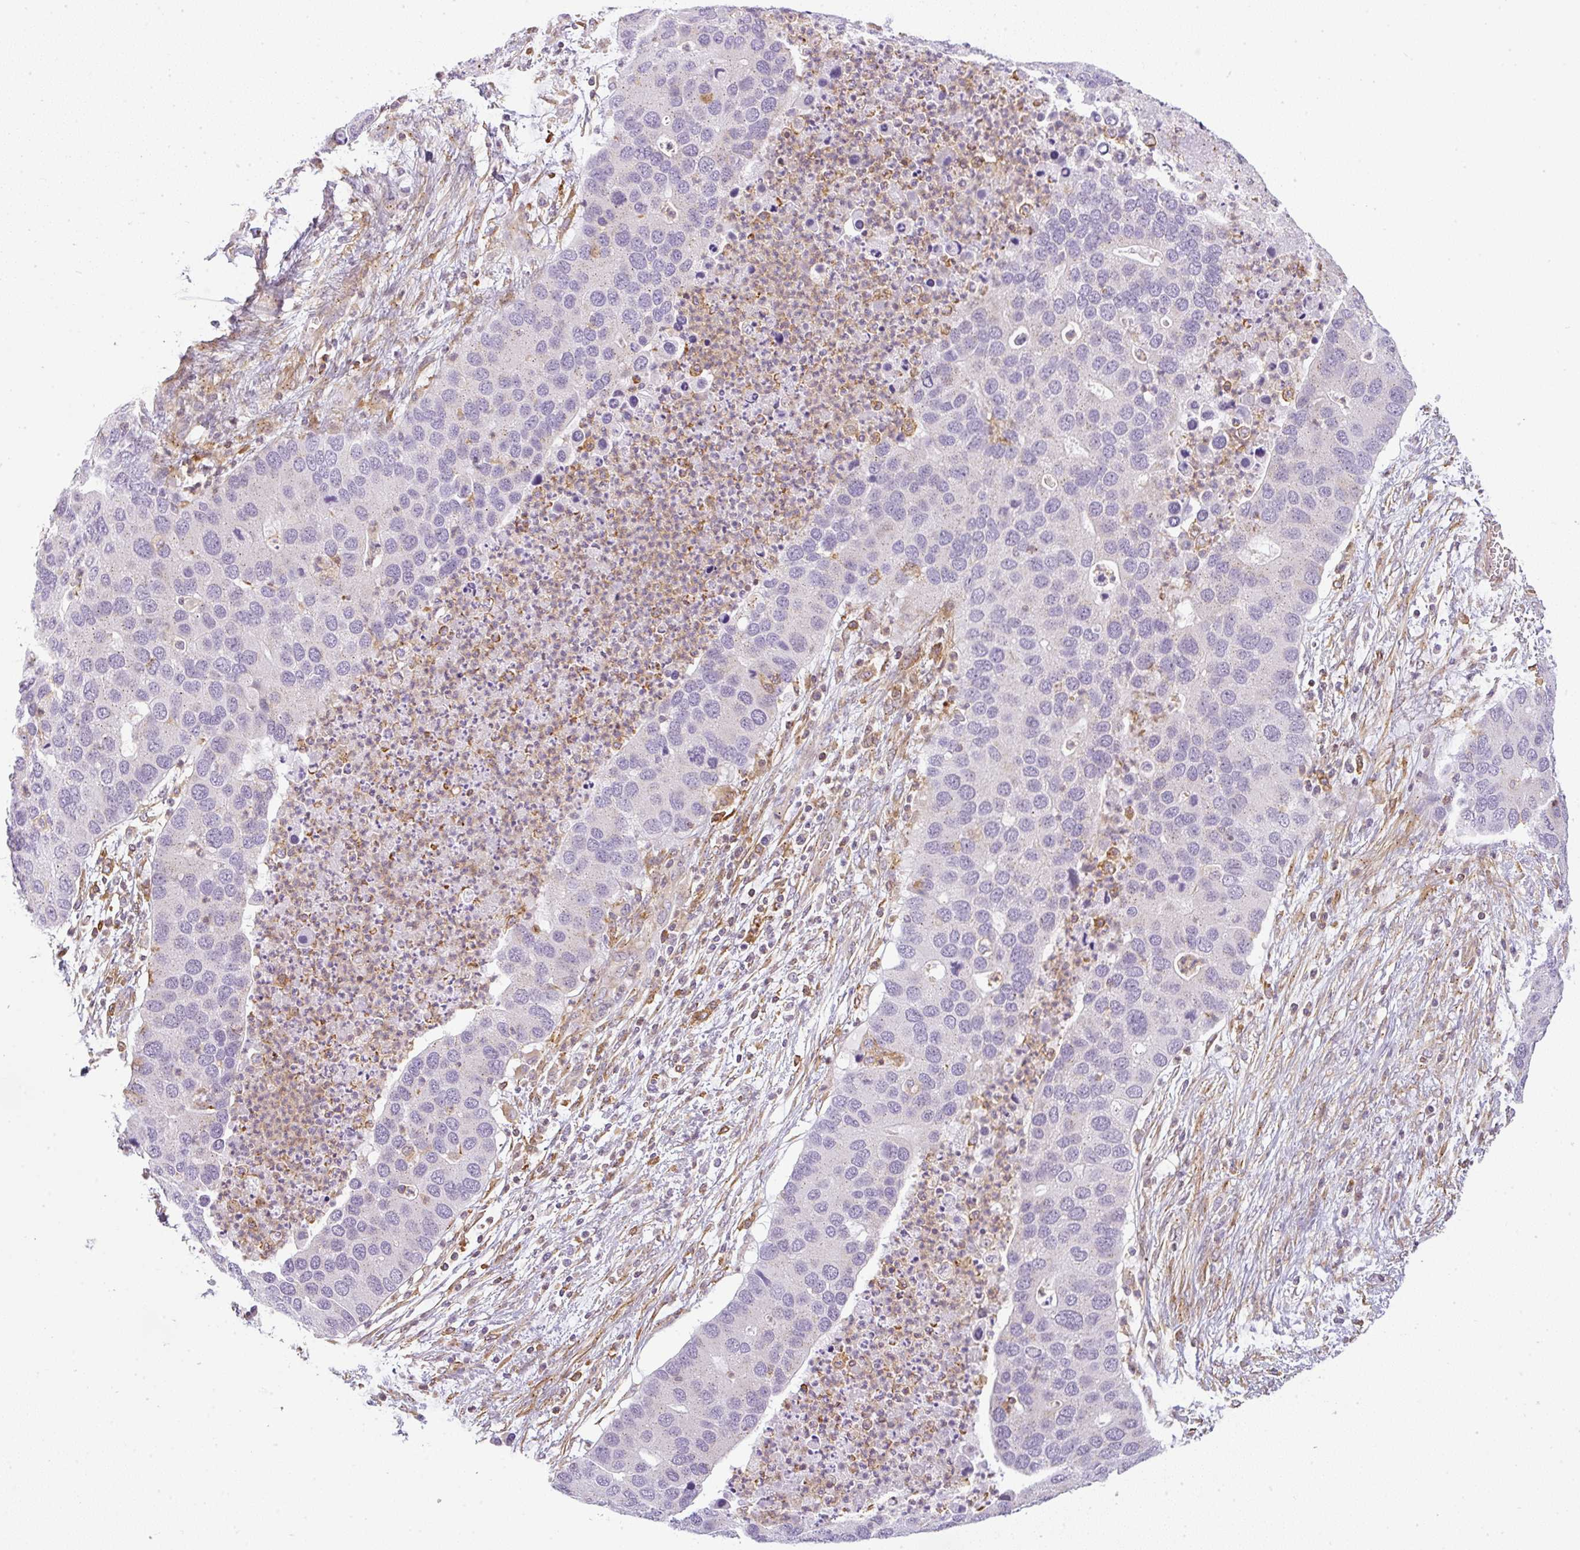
{"staining": {"intensity": "negative", "quantity": "none", "location": "none"}, "tissue": "lung cancer", "cell_type": "Tumor cells", "image_type": "cancer", "snomed": [{"axis": "morphology", "description": "Aneuploidy"}, {"axis": "morphology", "description": "Adenocarcinoma, NOS"}, {"axis": "topography", "description": "Lymph node"}, {"axis": "topography", "description": "Lung"}], "caption": "Immunohistochemistry of lung cancer (adenocarcinoma) demonstrates no positivity in tumor cells. Brightfield microscopy of IHC stained with DAB (3,3'-diaminobenzidine) (brown) and hematoxylin (blue), captured at high magnification.", "gene": "SULF1", "patient": {"sex": "female", "age": 74}}